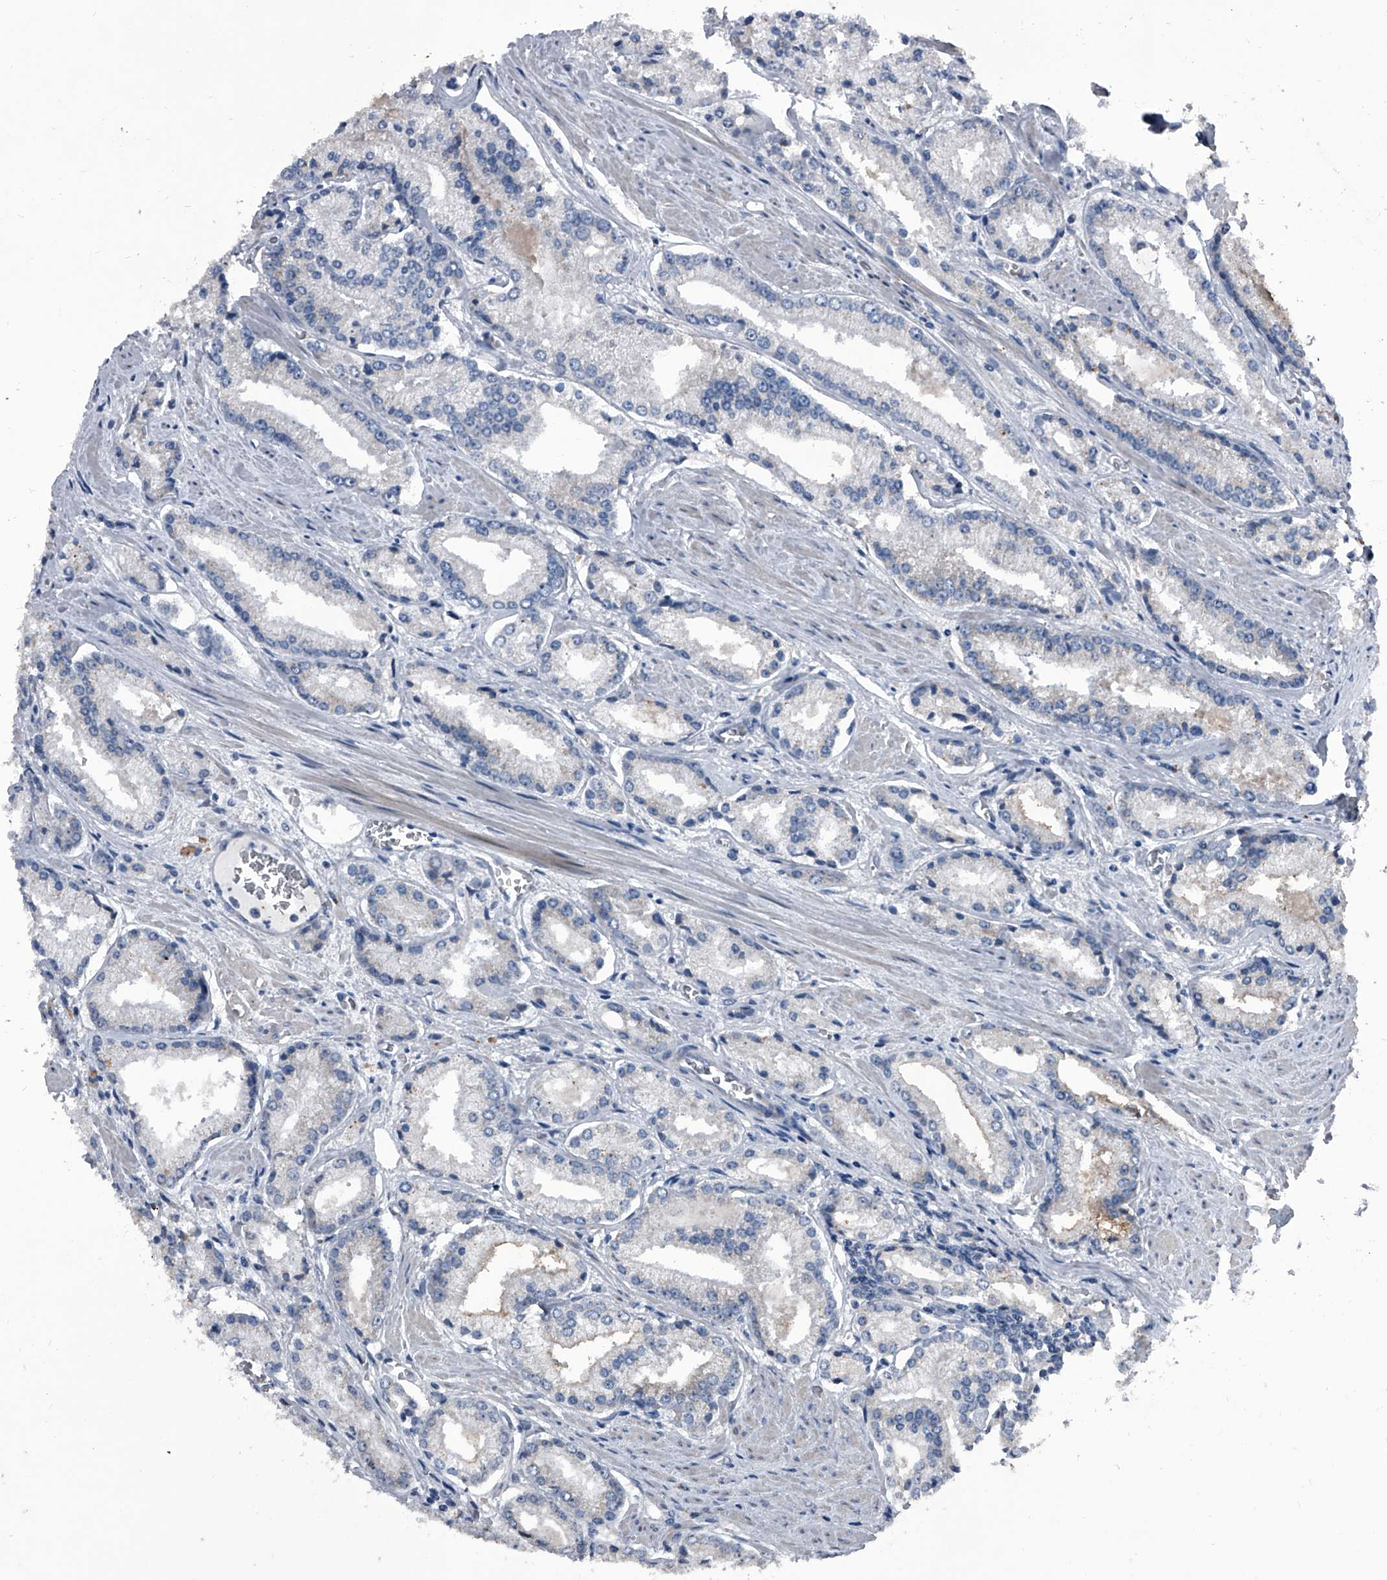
{"staining": {"intensity": "negative", "quantity": "none", "location": "none"}, "tissue": "prostate cancer", "cell_type": "Tumor cells", "image_type": "cancer", "snomed": [{"axis": "morphology", "description": "Adenocarcinoma, Low grade"}, {"axis": "topography", "description": "Prostate"}], "caption": "DAB immunohistochemical staining of prostate cancer exhibits no significant expression in tumor cells.", "gene": "CEP85L", "patient": {"sex": "male", "age": 54}}